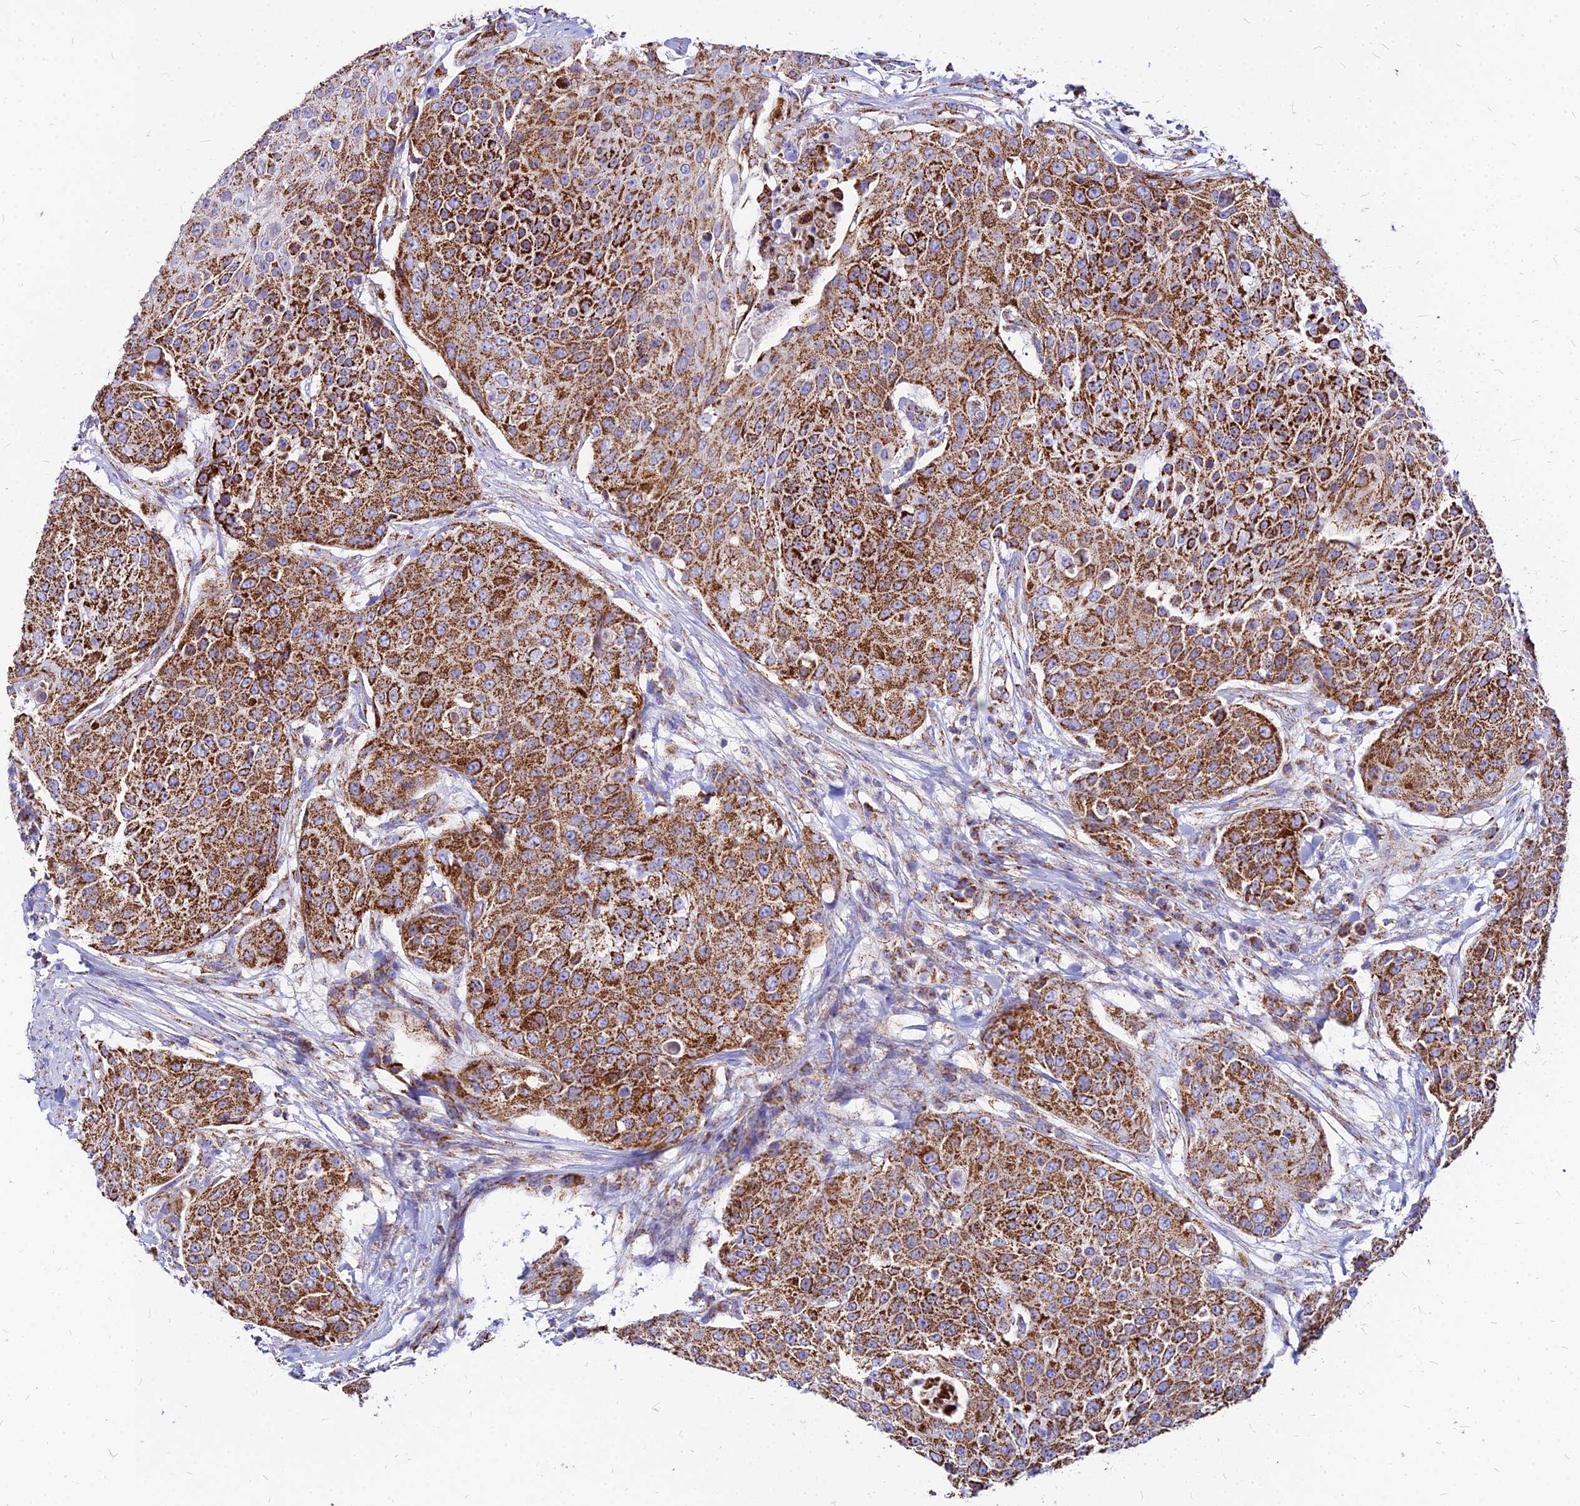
{"staining": {"intensity": "strong", "quantity": ">75%", "location": "cytoplasmic/membranous"}, "tissue": "urothelial cancer", "cell_type": "Tumor cells", "image_type": "cancer", "snomed": [{"axis": "morphology", "description": "Urothelial carcinoma, High grade"}, {"axis": "topography", "description": "Urinary bladder"}], "caption": "Human urothelial carcinoma (high-grade) stained with a protein marker displays strong staining in tumor cells.", "gene": "DLD", "patient": {"sex": "female", "age": 63}}